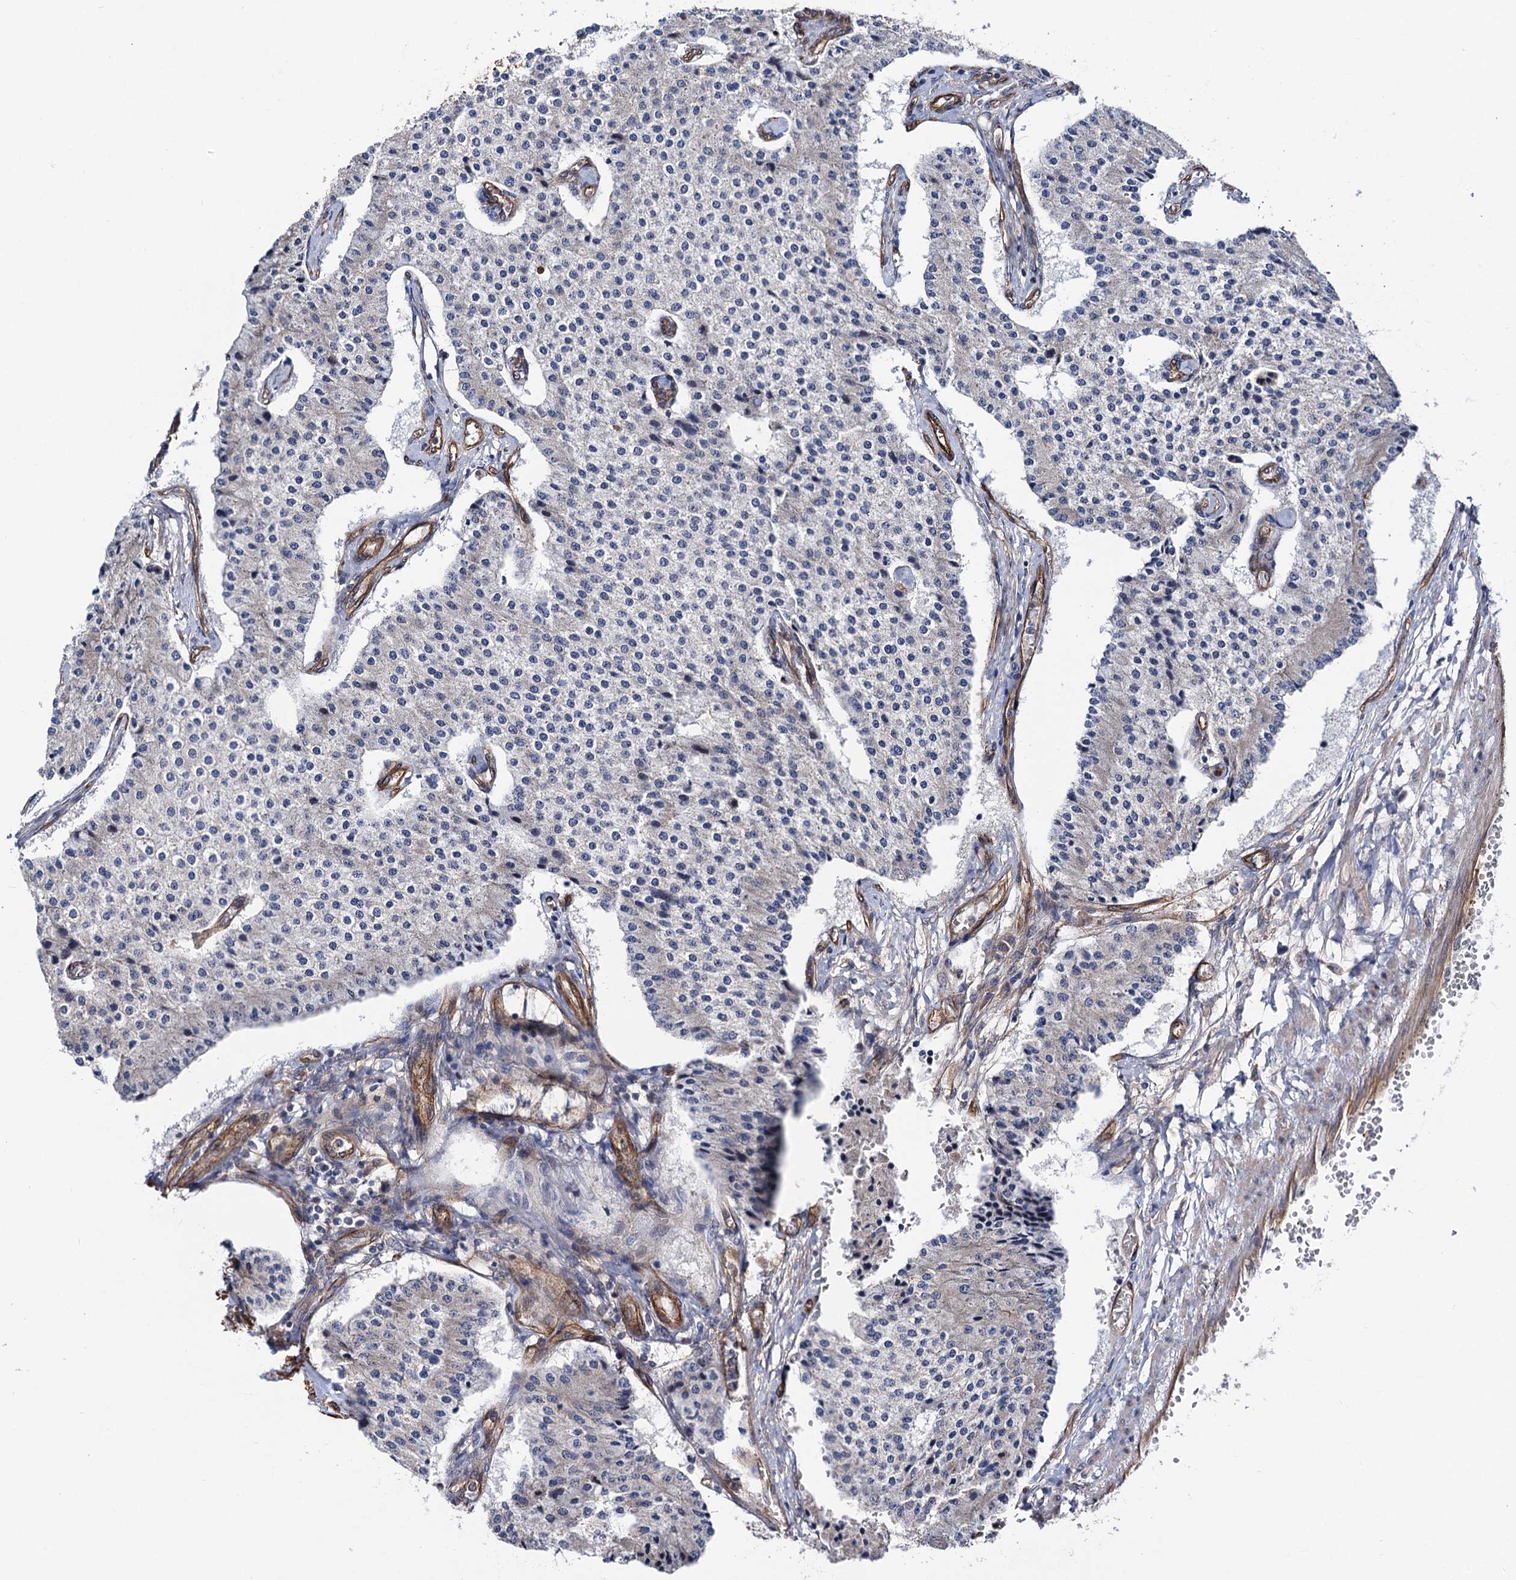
{"staining": {"intensity": "negative", "quantity": "none", "location": "none"}, "tissue": "carcinoid", "cell_type": "Tumor cells", "image_type": "cancer", "snomed": [{"axis": "morphology", "description": "Carcinoid, malignant, NOS"}, {"axis": "topography", "description": "Colon"}], "caption": "Immunohistochemistry (IHC) image of neoplastic tissue: human malignant carcinoid stained with DAB demonstrates no significant protein expression in tumor cells.", "gene": "CIP2A", "patient": {"sex": "female", "age": 52}}